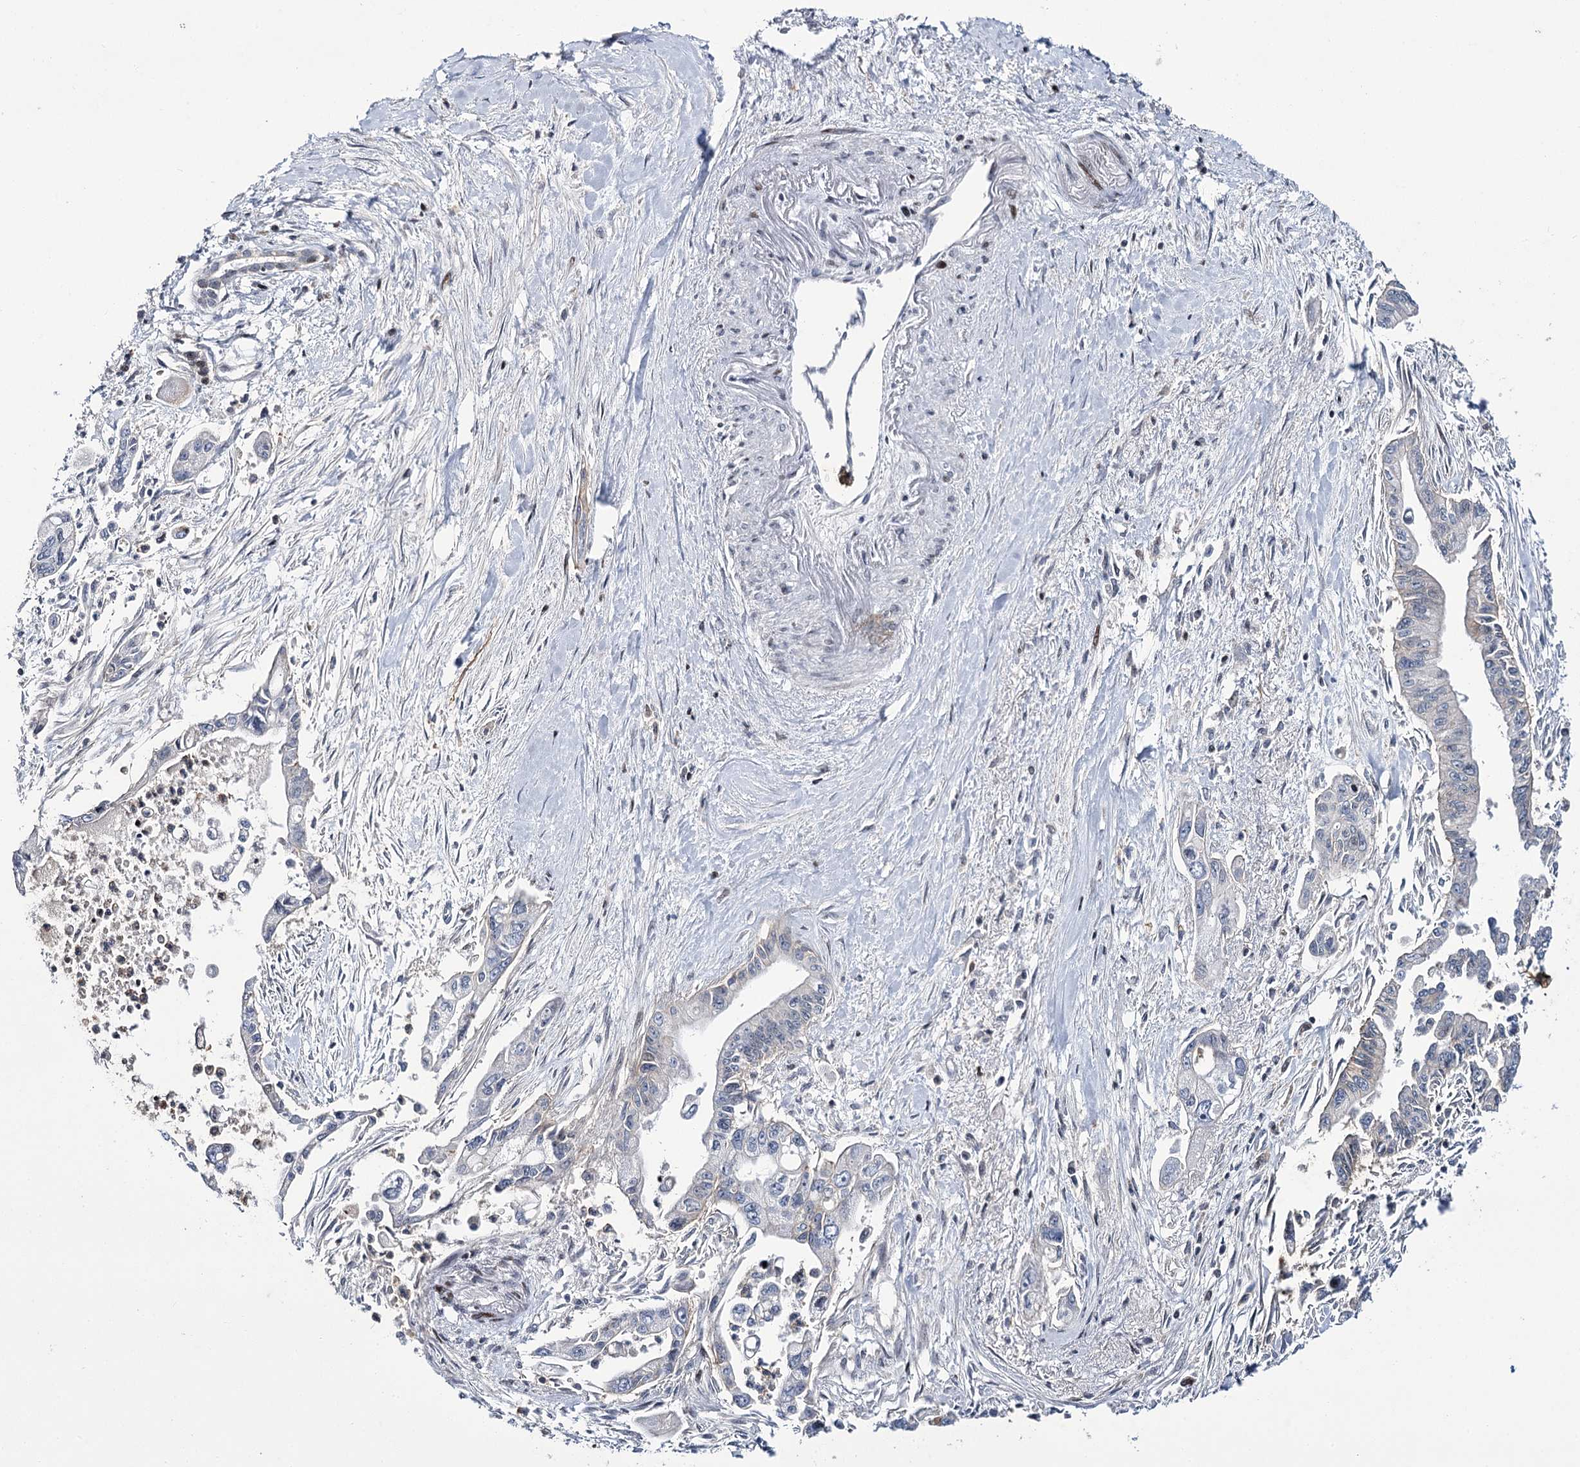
{"staining": {"intensity": "negative", "quantity": "none", "location": "none"}, "tissue": "pancreatic cancer", "cell_type": "Tumor cells", "image_type": "cancer", "snomed": [{"axis": "morphology", "description": "Adenocarcinoma, NOS"}, {"axis": "topography", "description": "Pancreas"}], "caption": "Human pancreatic cancer (adenocarcinoma) stained for a protein using IHC reveals no staining in tumor cells.", "gene": "ITFG2", "patient": {"sex": "male", "age": 70}}